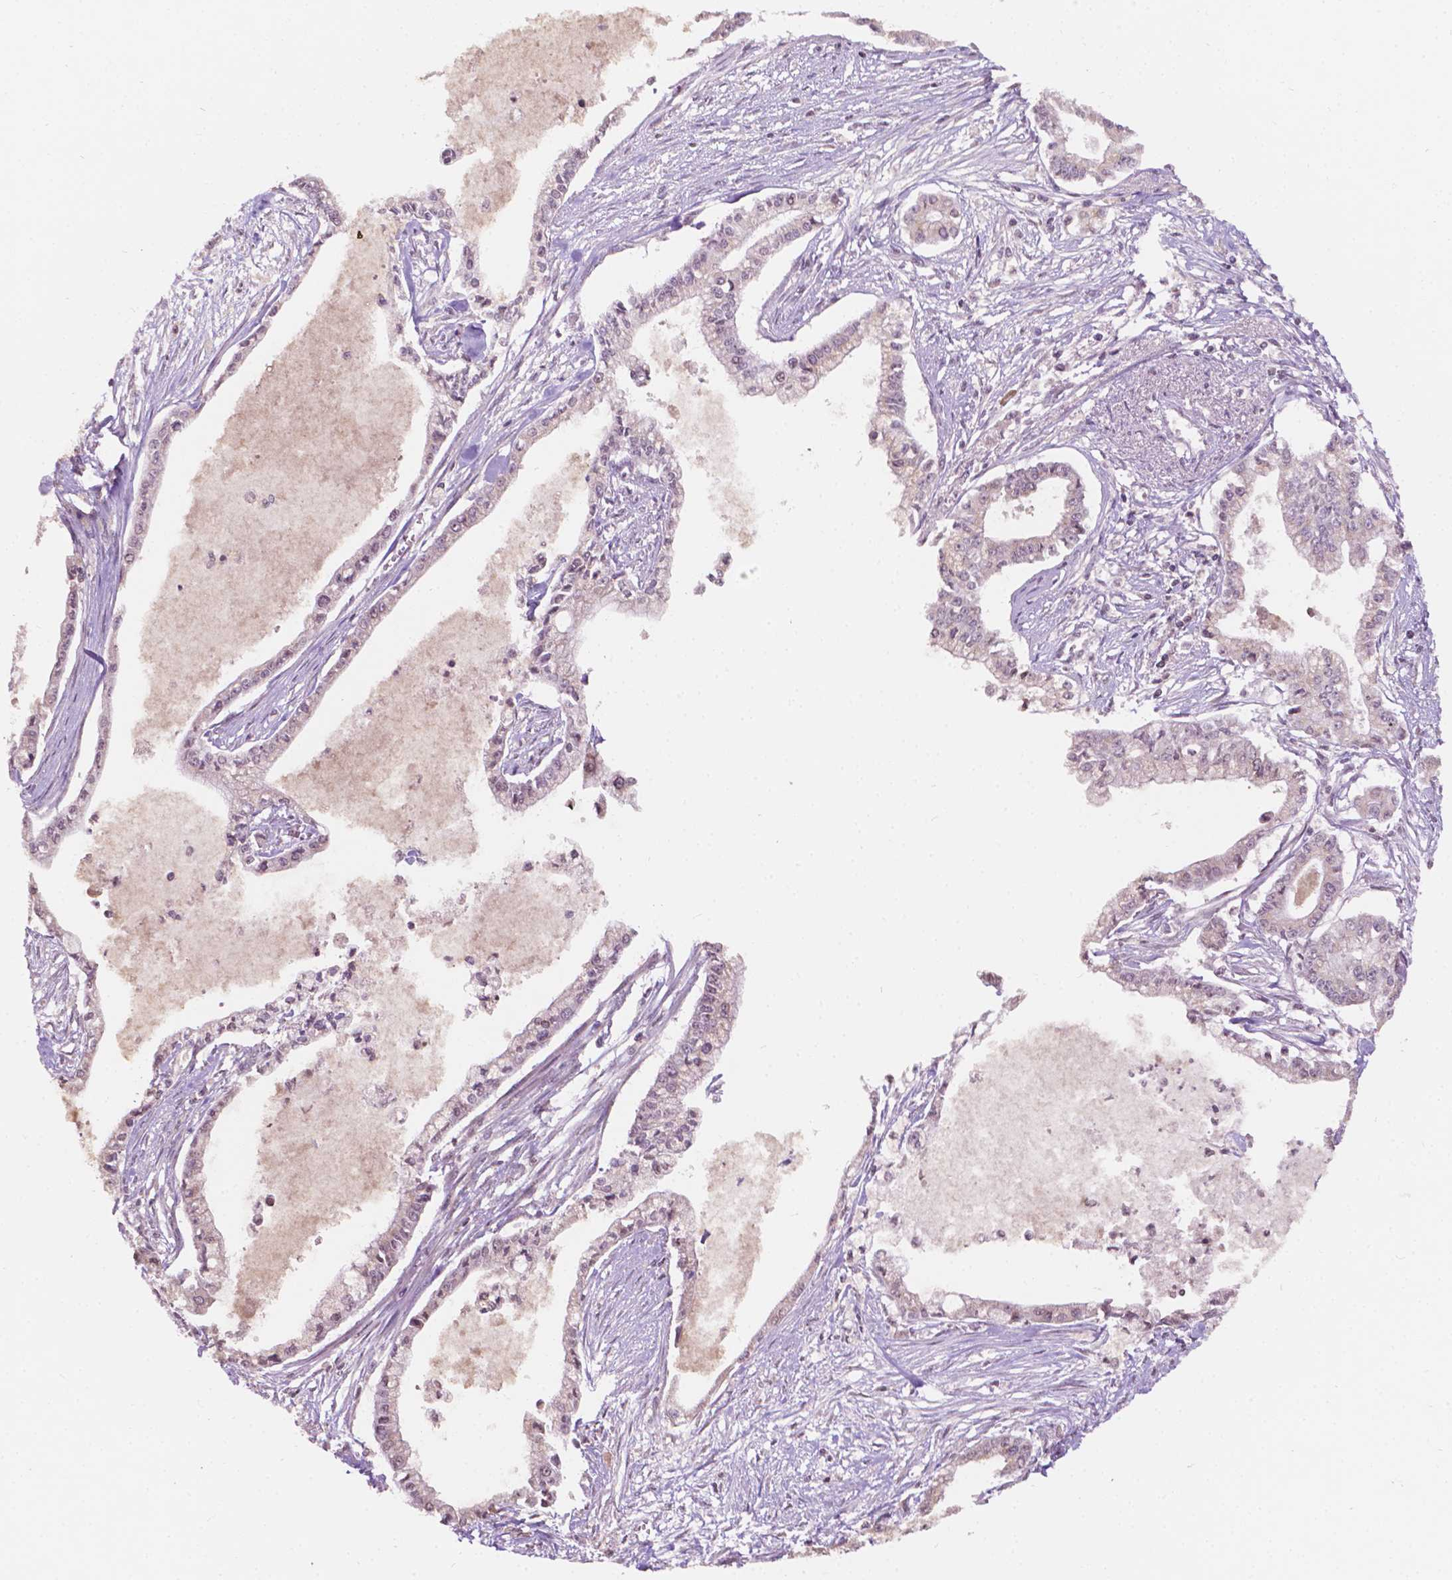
{"staining": {"intensity": "negative", "quantity": "none", "location": "none"}, "tissue": "pancreatic cancer", "cell_type": "Tumor cells", "image_type": "cancer", "snomed": [{"axis": "morphology", "description": "Adenocarcinoma, NOS"}, {"axis": "topography", "description": "Pancreas"}], "caption": "High magnification brightfield microscopy of pancreatic adenocarcinoma stained with DAB (3,3'-diaminobenzidine) (brown) and counterstained with hematoxylin (blue): tumor cells show no significant positivity.", "gene": "NOS1AP", "patient": {"sex": "female", "age": 65}}